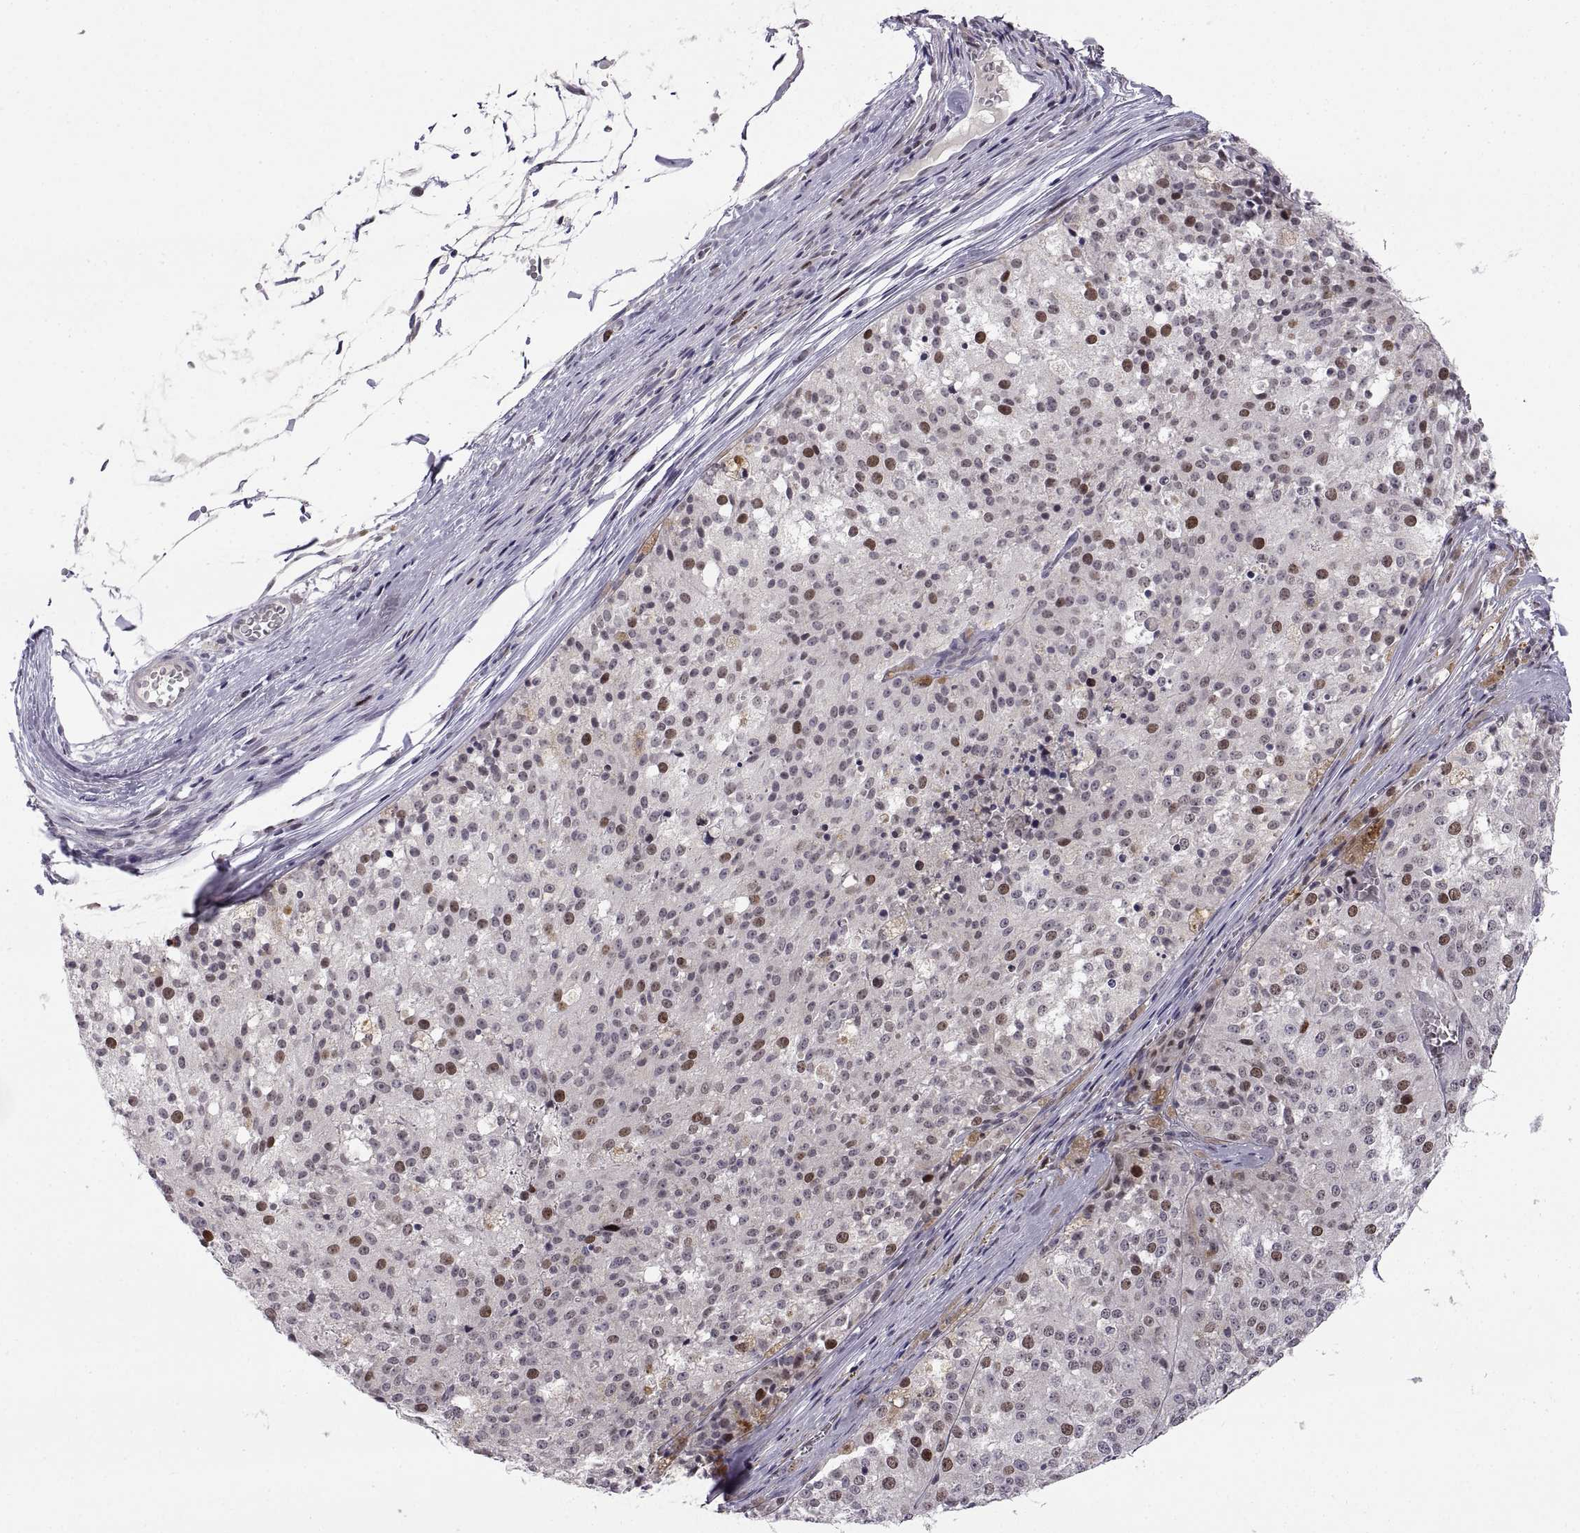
{"staining": {"intensity": "moderate", "quantity": "<25%", "location": "nuclear"}, "tissue": "melanoma", "cell_type": "Tumor cells", "image_type": "cancer", "snomed": [{"axis": "morphology", "description": "Malignant melanoma, Metastatic site"}, {"axis": "topography", "description": "Lymph node"}], "caption": "Approximately <25% of tumor cells in human melanoma reveal moderate nuclear protein positivity as visualized by brown immunohistochemical staining.", "gene": "CHFR", "patient": {"sex": "female", "age": 64}}